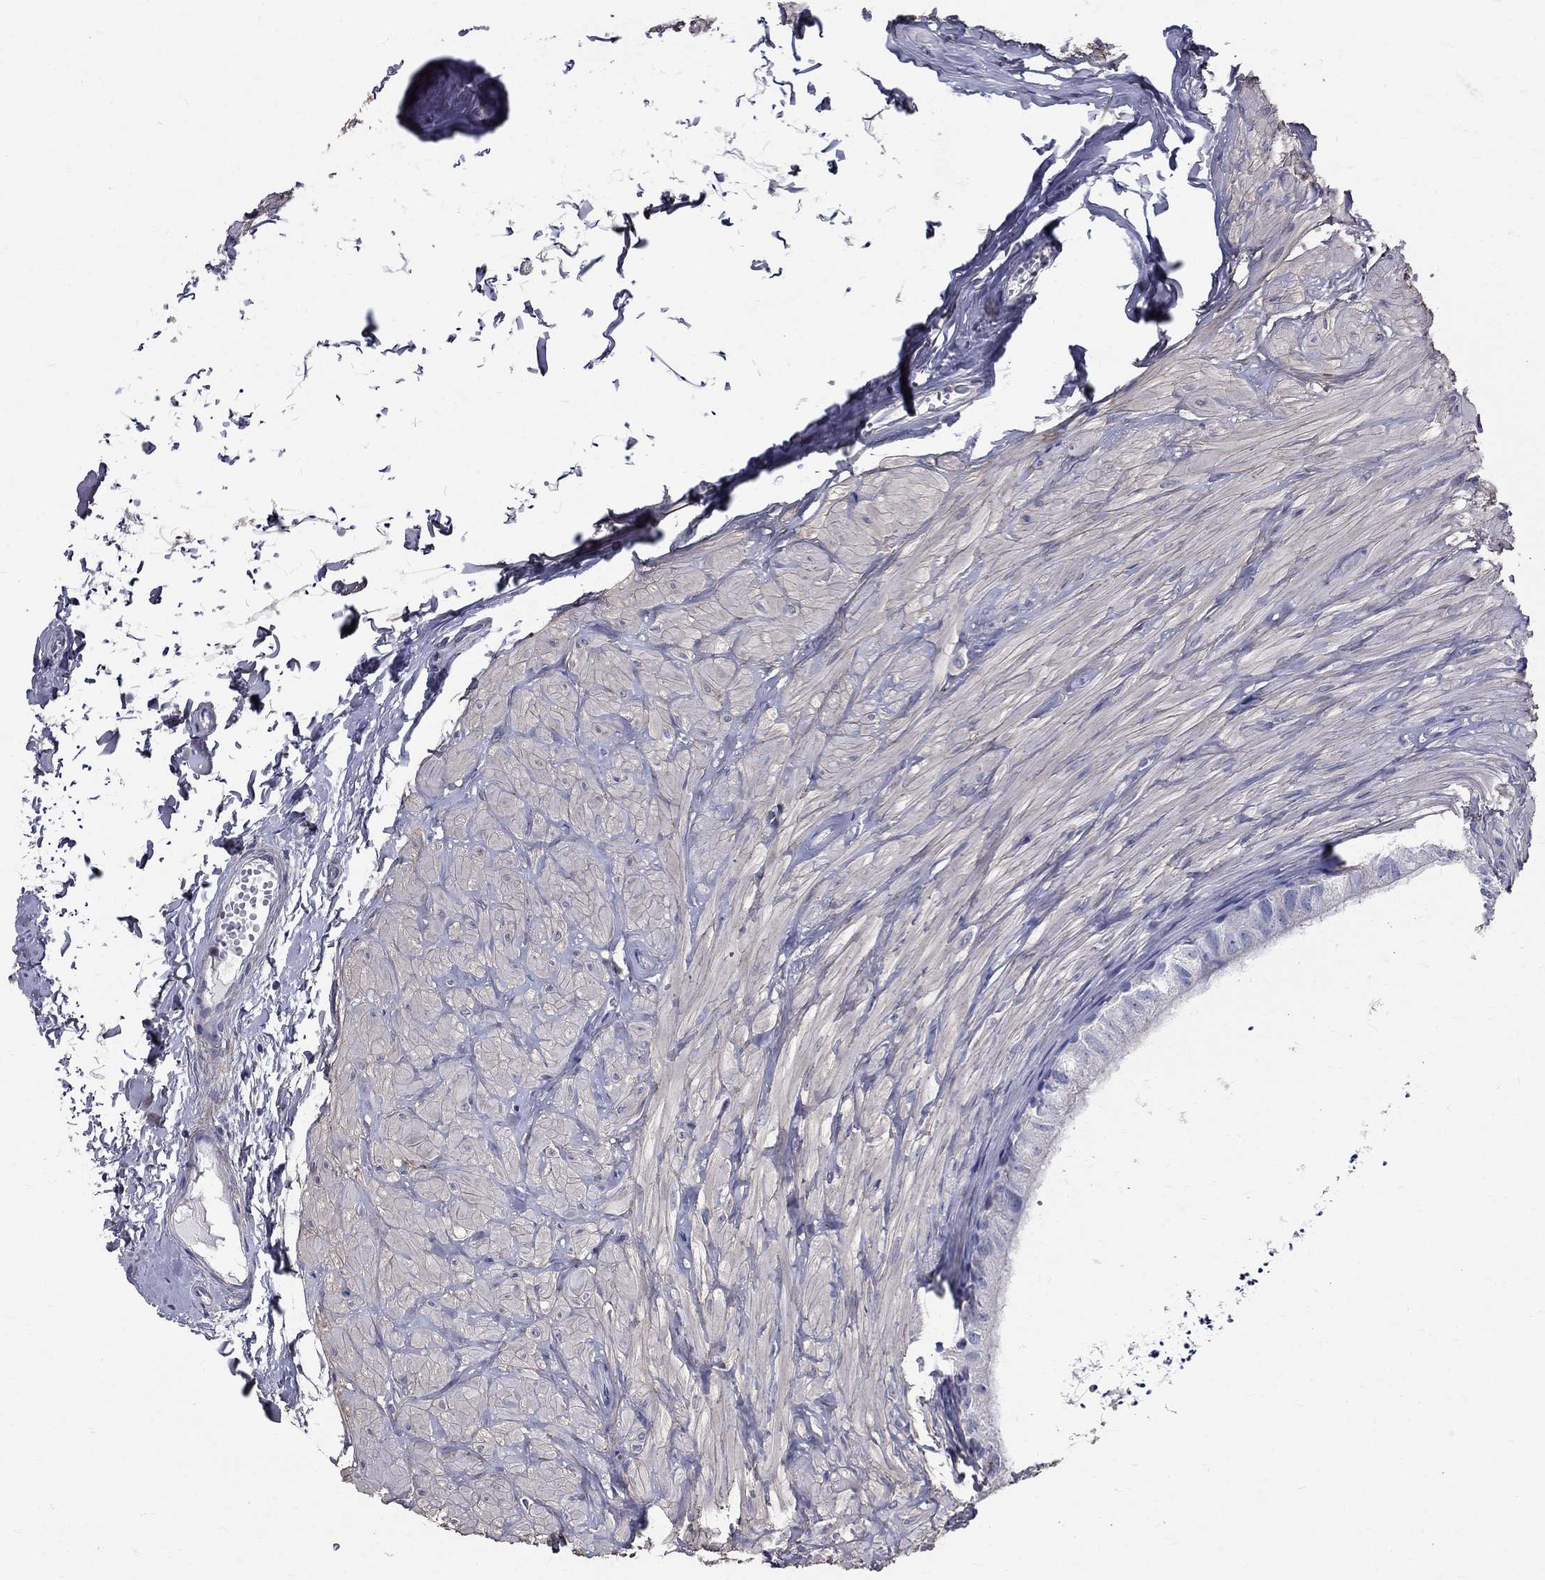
{"staining": {"intensity": "negative", "quantity": "none", "location": "none"}, "tissue": "epididymis", "cell_type": "Glandular cells", "image_type": "normal", "snomed": [{"axis": "morphology", "description": "Normal tissue, NOS"}, {"axis": "topography", "description": "Epididymis"}], "caption": "Glandular cells are negative for brown protein staining in benign epididymis. Brightfield microscopy of immunohistochemistry stained with DAB (brown) and hematoxylin (blue), captured at high magnification.", "gene": "ANXA10", "patient": {"sex": "male", "age": 32}}